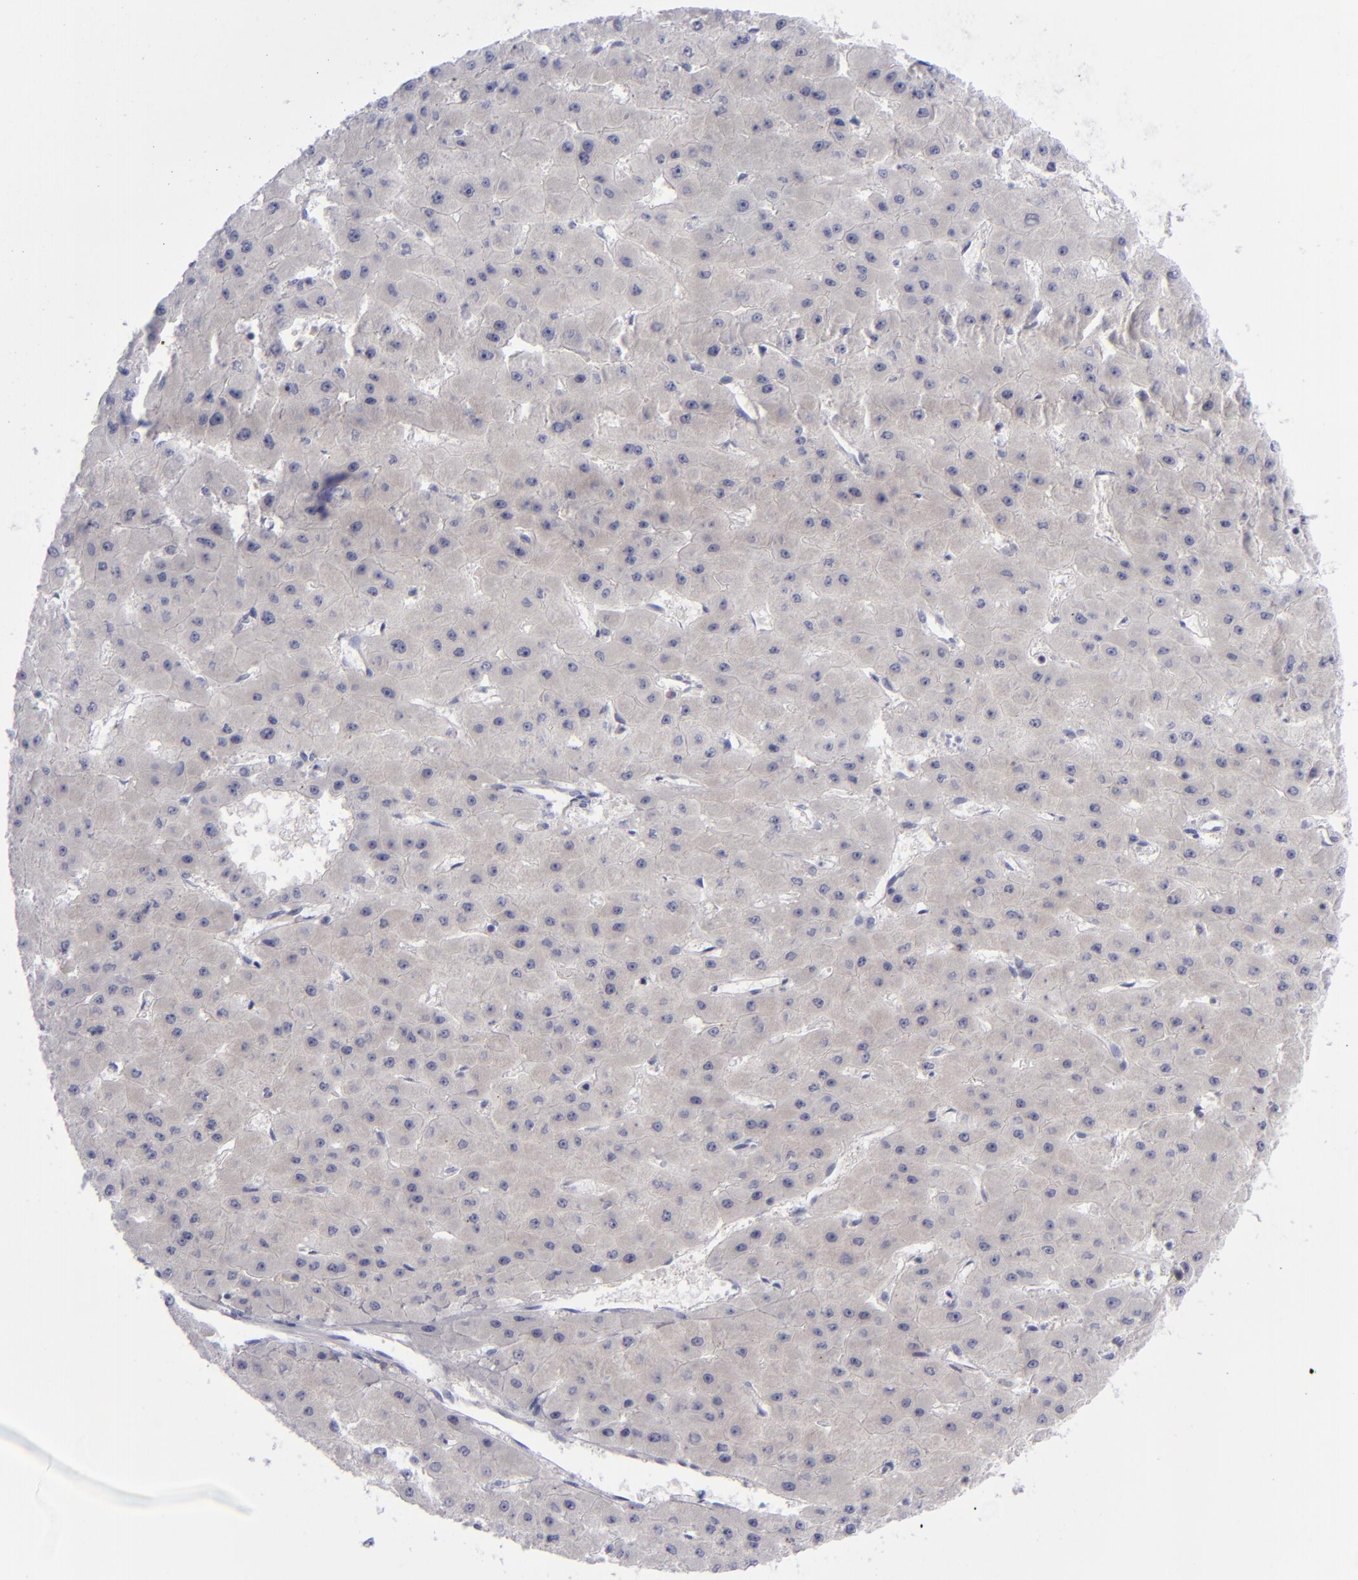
{"staining": {"intensity": "negative", "quantity": "none", "location": "none"}, "tissue": "liver cancer", "cell_type": "Tumor cells", "image_type": "cancer", "snomed": [{"axis": "morphology", "description": "Carcinoma, Hepatocellular, NOS"}, {"axis": "topography", "description": "Liver"}], "caption": "This is an immunohistochemistry photomicrograph of human liver cancer (hepatocellular carcinoma). There is no staining in tumor cells.", "gene": "AURKA", "patient": {"sex": "female", "age": 52}}